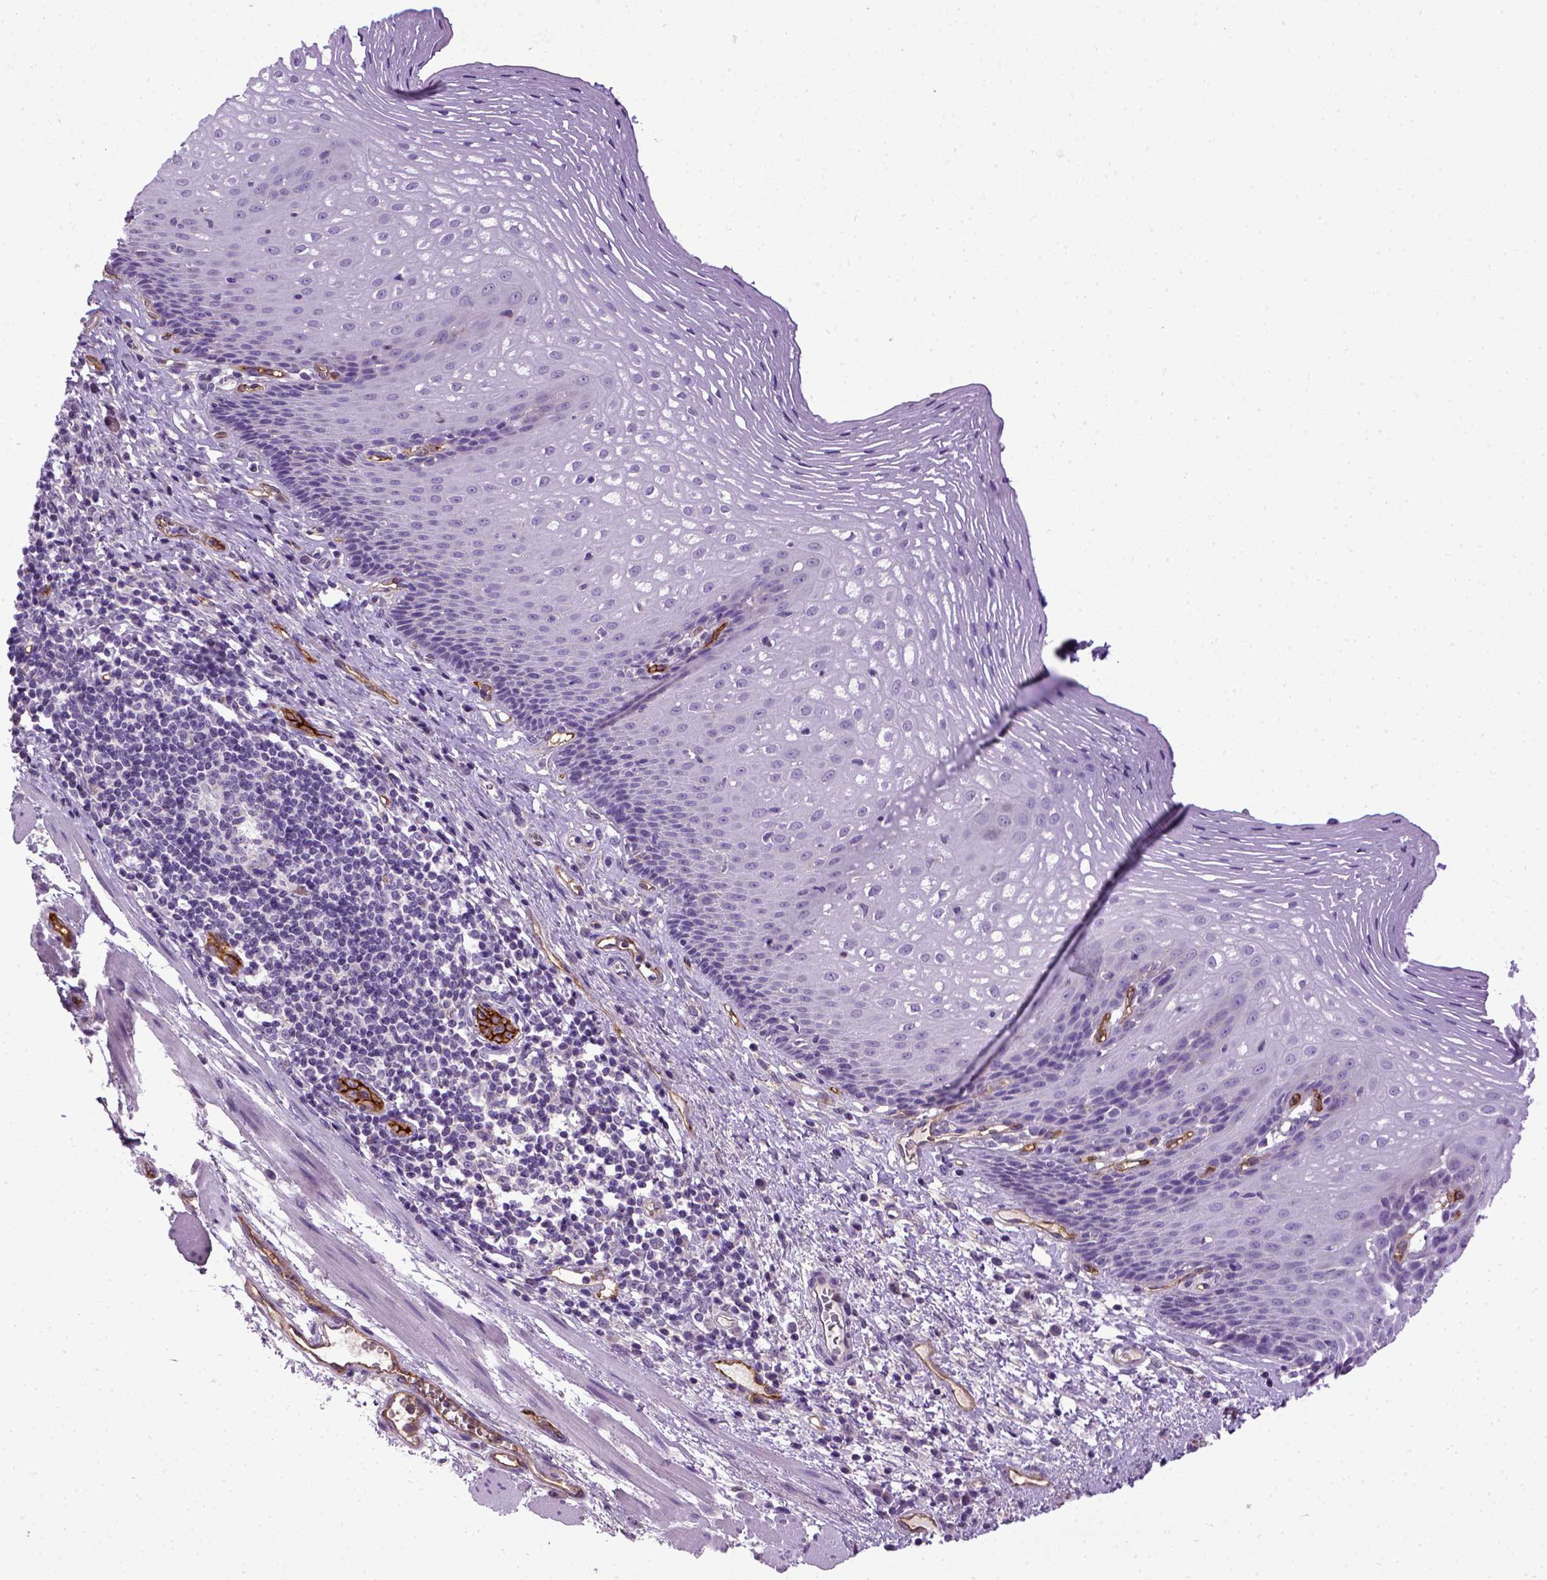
{"staining": {"intensity": "negative", "quantity": "none", "location": "none"}, "tissue": "esophagus", "cell_type": "Squamous epithelial cells", "image_type": "normal", "snomed": [{"axis": "morphology", "description": "Normal tissue, NOS"}, {"axis": "topography", "description": "Esophagus"}], "caption": "Micrograph shows no protein expression in squamous epithelial cells of unremarkable esophagus.", "gene": "ENG", "patient": {"sex": "male", "age": 76}}